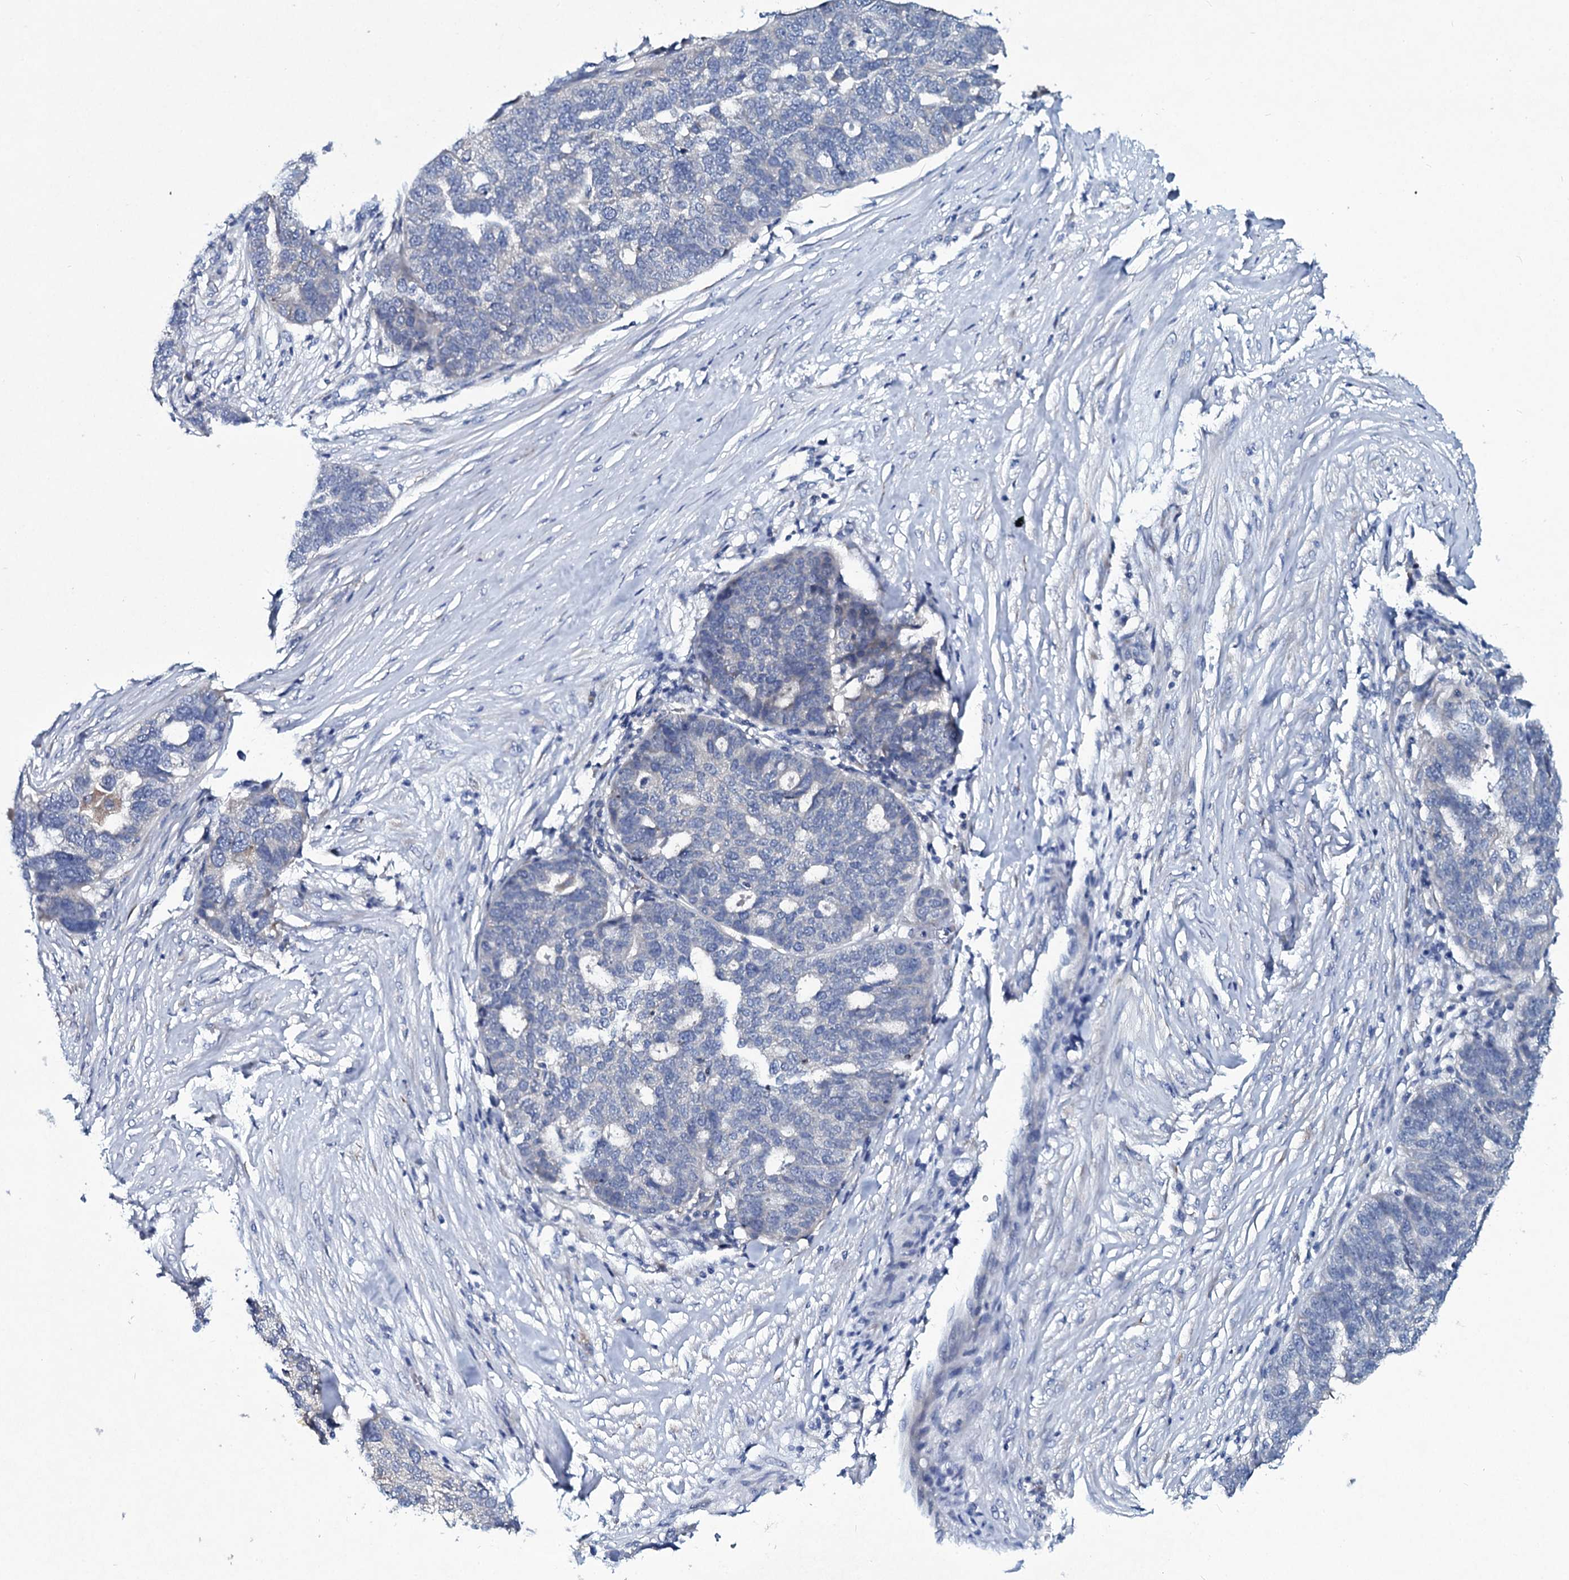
{"staining": {"intensity": "negative", "quantity": "none", "location": "none"}, "tissue": "ovarian cancer", "cell_type": "Tumor cells", "image_type": "cancer", "snomed": [{"axis": "morphology", "description": "Cystadenocarcinoma, serous, NOS"}, {"axis": "topography", "description": "Ovary"}], "caption": "Ovarian serous cystadenocarcinoma was stained to show a protein in brown. There is no significant positivity in tumor cells. (IHC, brightfield microscopy, high magnification).", "gene": "TPGS2", "patient": {"sex": "female", "age": 59}}